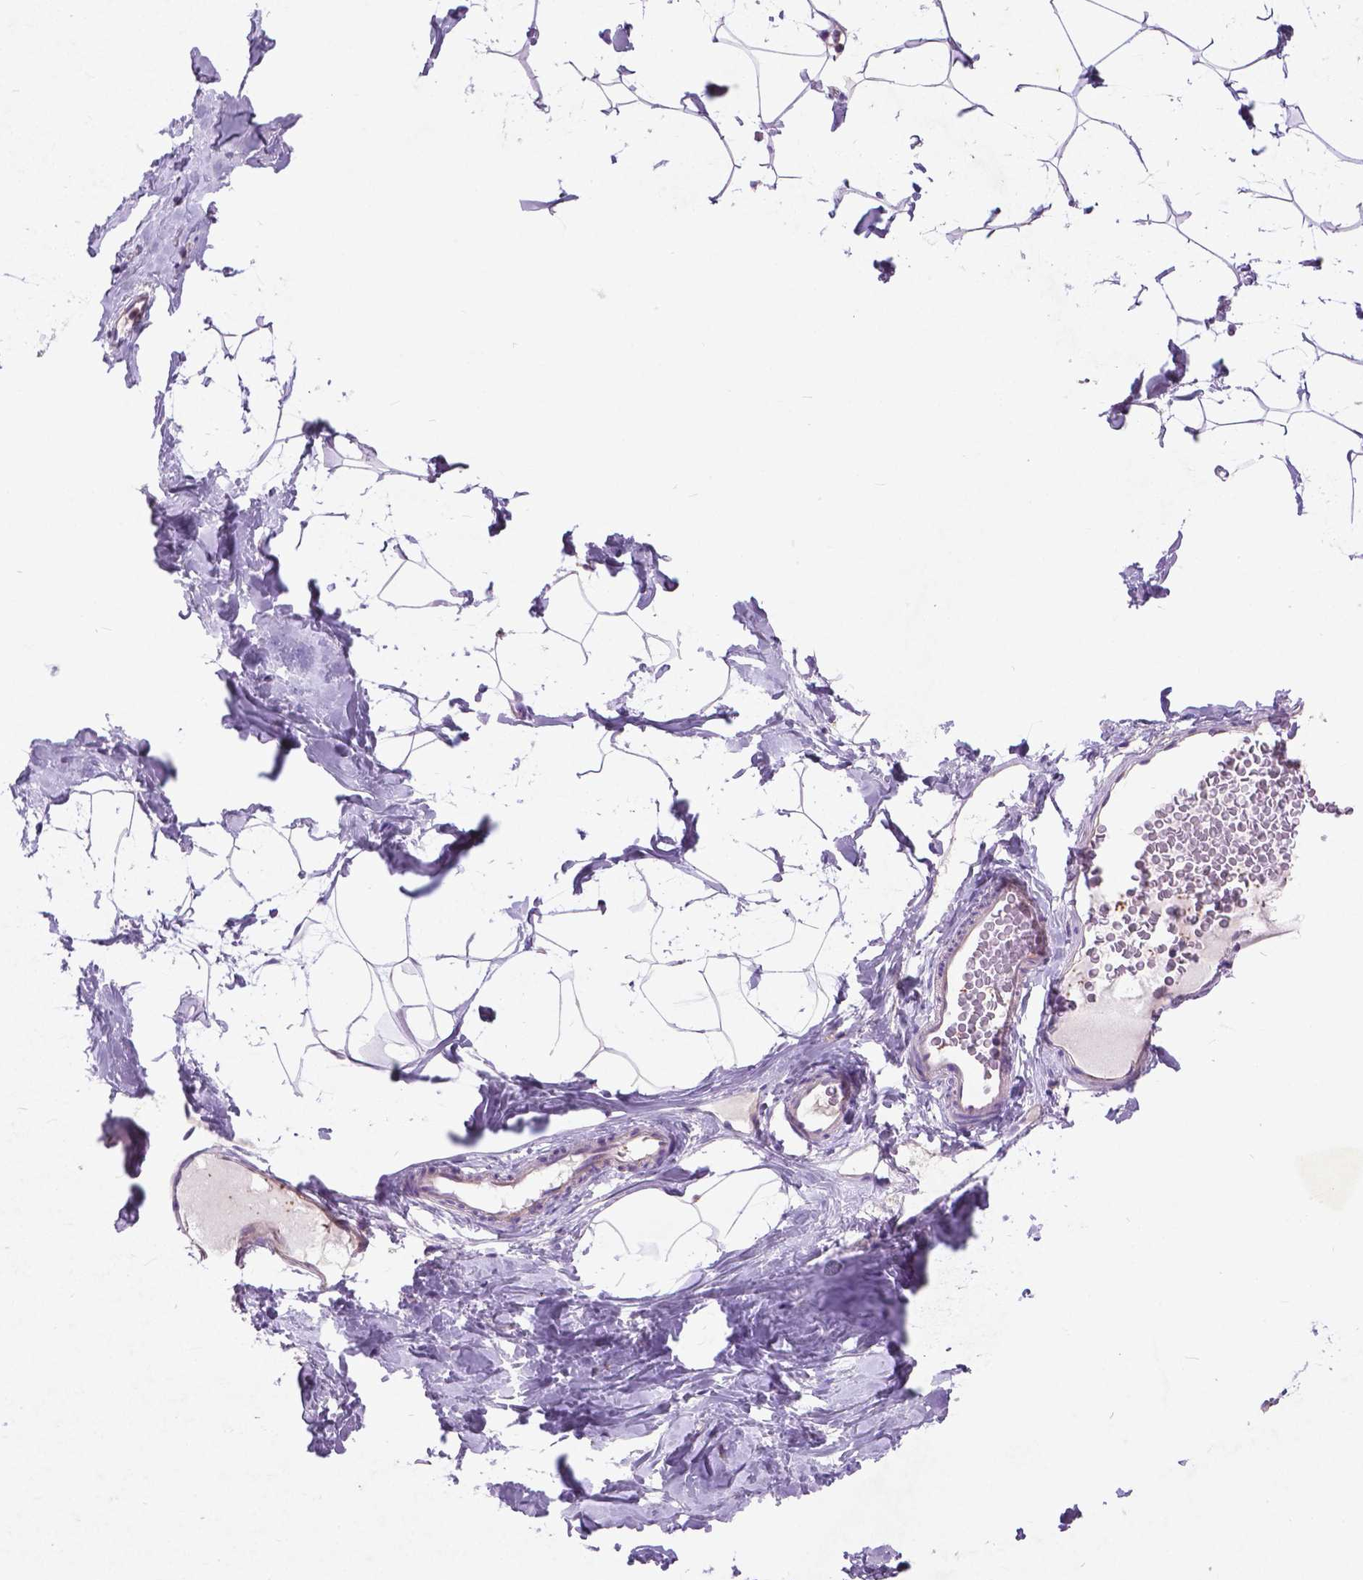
{"staining": {"intensity": "negative", "quantity": "none", "location": "none"}, "tissue": "breast", "cell_type": "Adipocytes", "image_type": "normal", "snomed": [{"axis": "morphology", "description": "Normal tissue, NOS"}, {"axis": "topography", "description": "Breast"}], "caption": "High power microscopy micrograph of an IHC micrograph of unremarkable breast, revealing no significant positivity in adipocytes.", "gene": "ATG4D", "patient": {"sex": "female", "age": 32}}